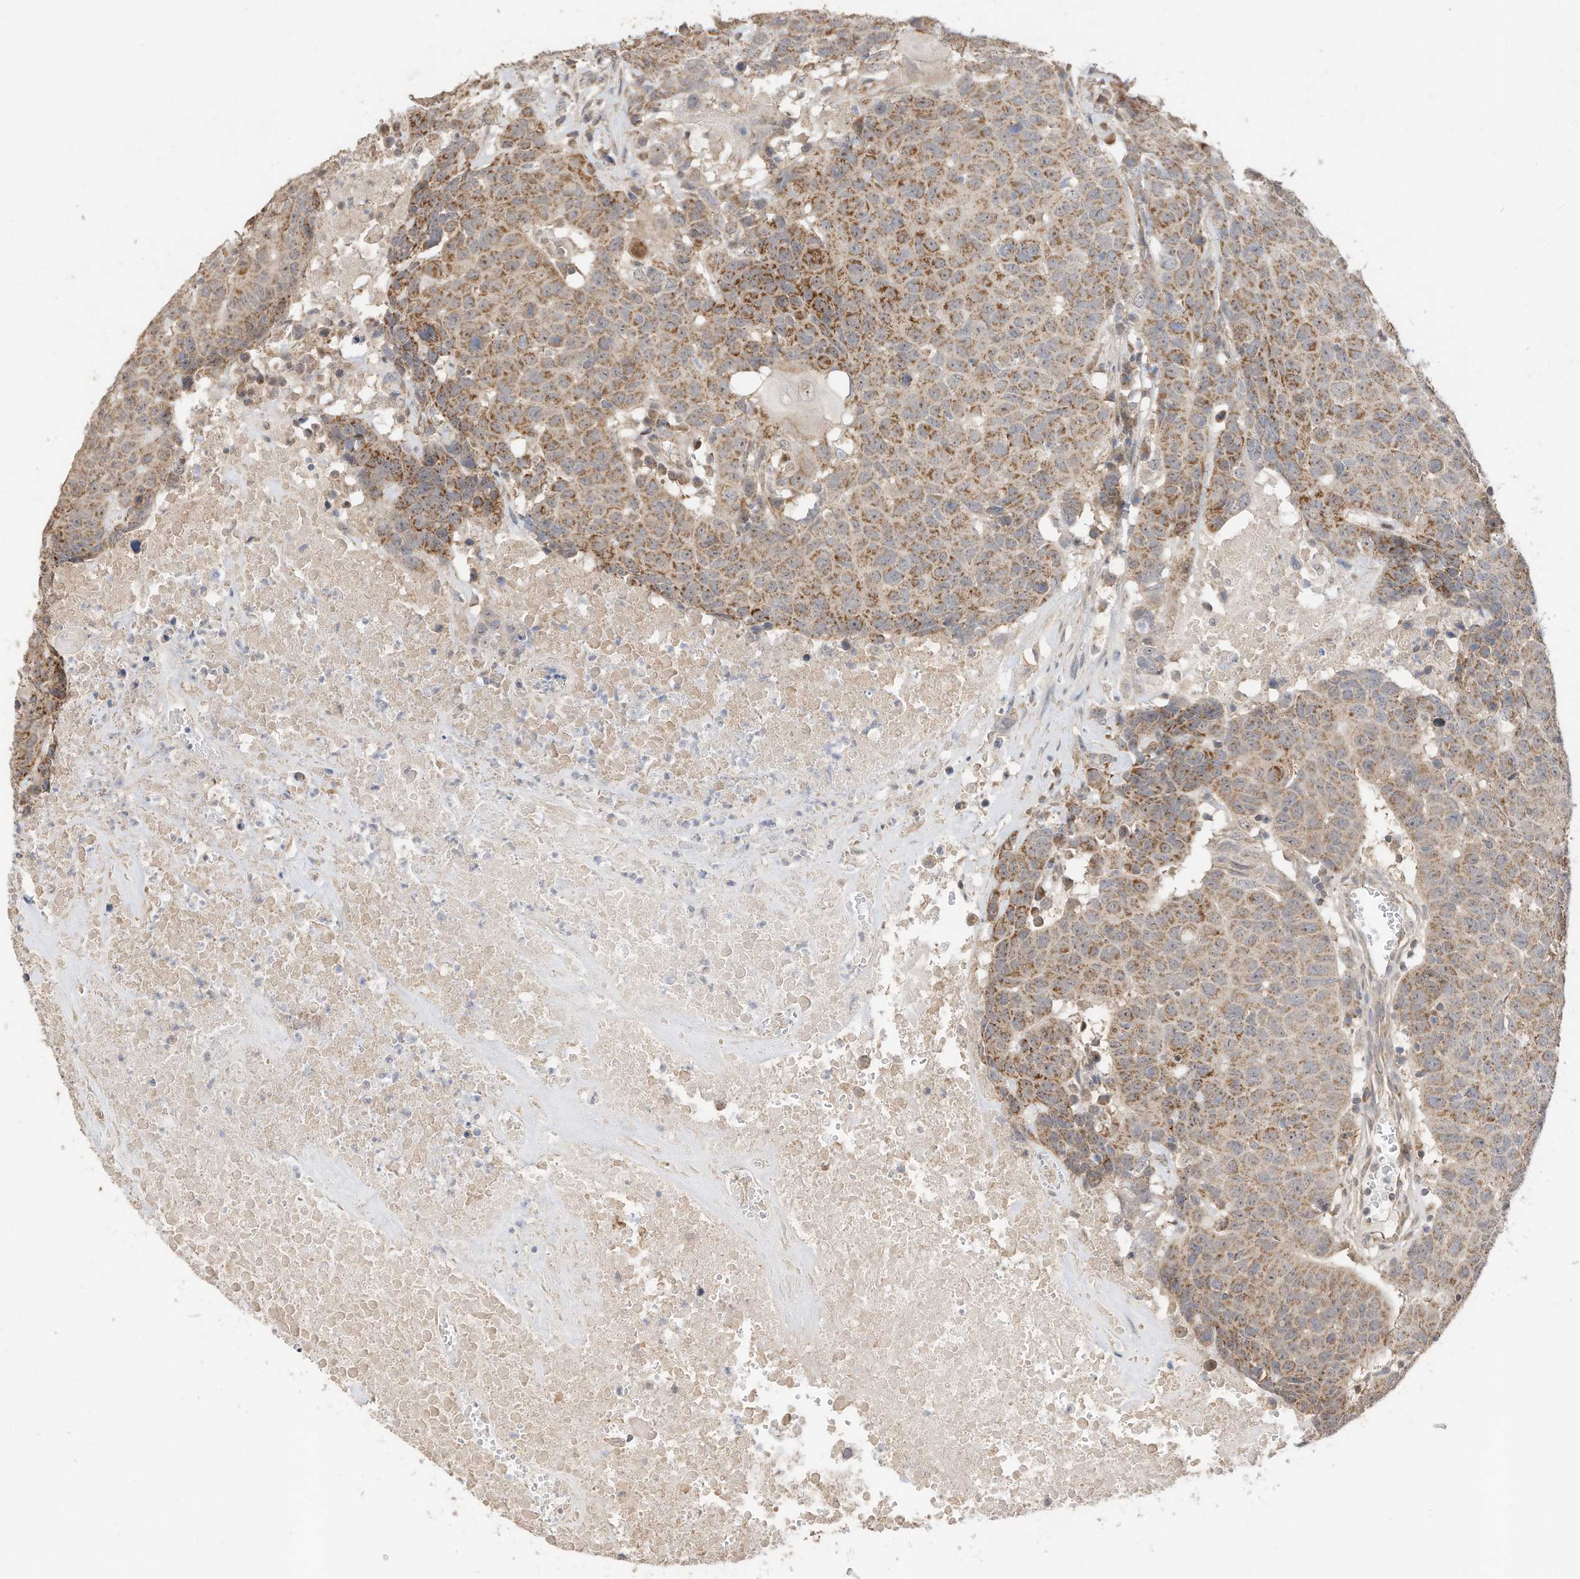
{"staining": {"intensity": "moderate", "quantity": ">75%", "location": "cytoplasmic/membranous"}, "tissue": "head and neck cancer", "cell_type": "Tumor cells", "image_type": "cancer", "snomed": [{"axis": "morphology", "description": "Squamous cell carcinoma, NOS"}, {"axis": "topography", "description": "Head-Neck"}], "caption": "The image exhibits immunohistochemical staining of squamous cell carcinoma (head and neck). There is moderate cytoplasmic/membranous expression is present in about >75% of tumor cells.", "gene": "CAGE1", "patient": {"sex": "male", "age": 66}}